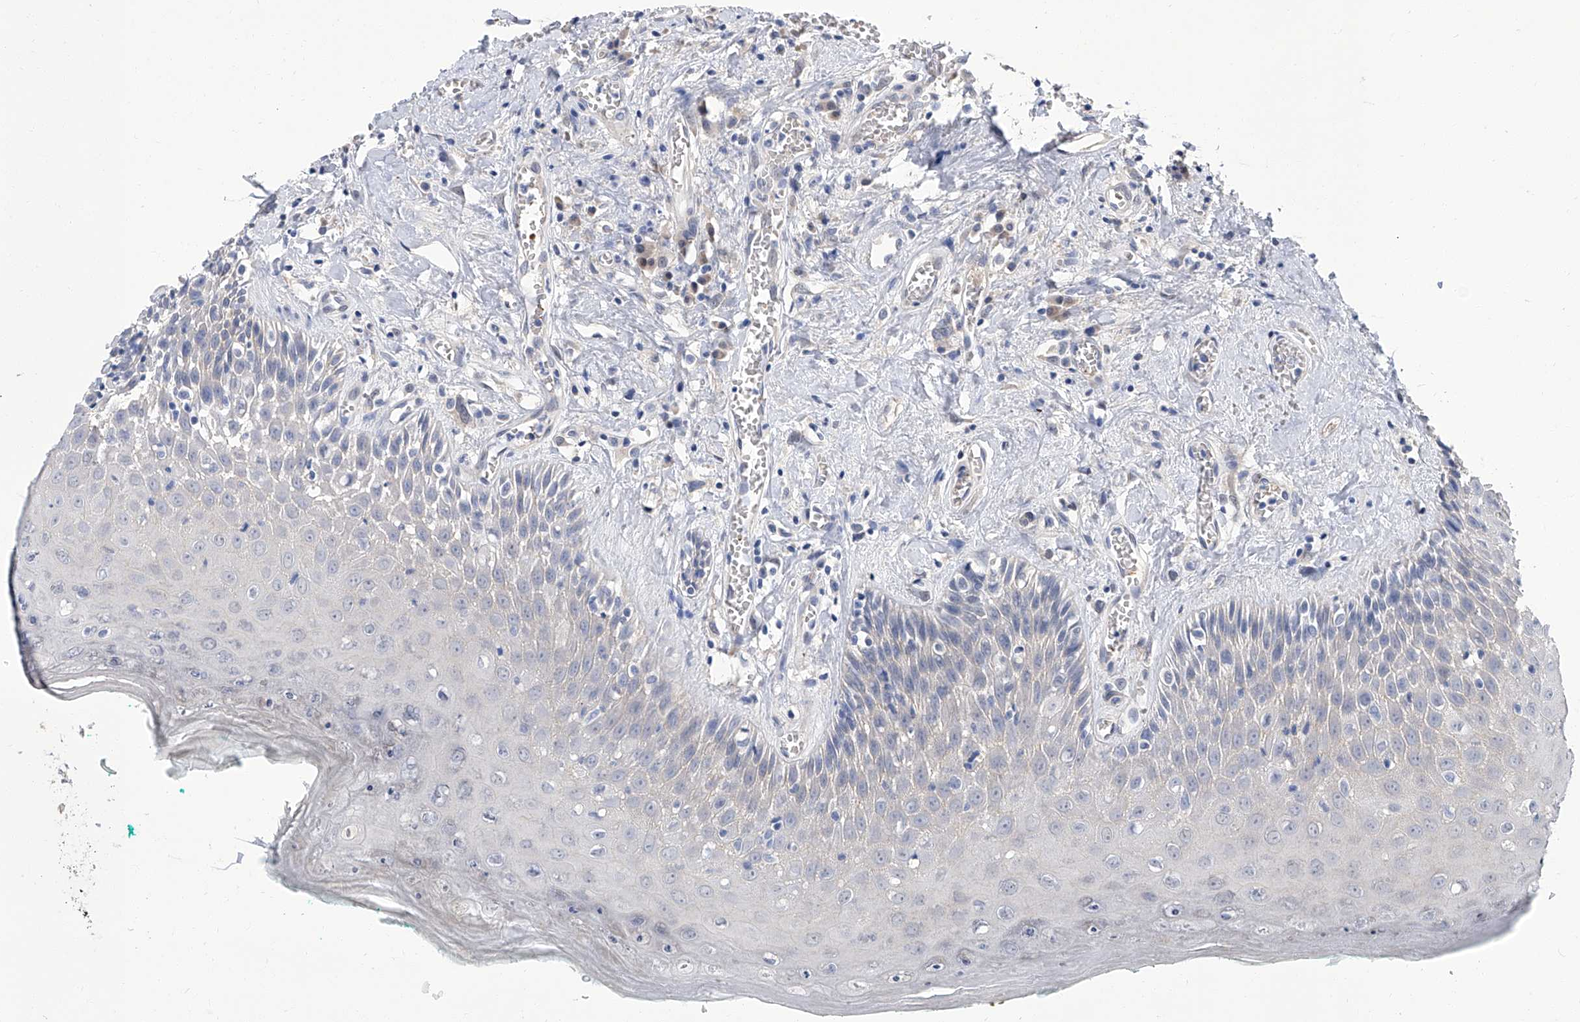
{"staining": {"intensity": "weak", "quantity": "<25%", "location": "cytoplasmic/membranous"}, "tissue": "oral mucosa", "cell_type": "Squamous epithelial cells", "image_type": "normal", "snomed": [{"axis": "morphology", "description": "Normal tissue, NOS"}, {"axis": "topography", "description": "Oral tissue"}], "caption": "Micrograph shows no protein positivity in squamous epithelial cells of unremarkable oral mucosa. The staining is performed using DAB brown chromogen with nuclei counter-stained in using hematoxylin.", "gene": "PARD3", "patient": {"sex": "female", "age": 70}}